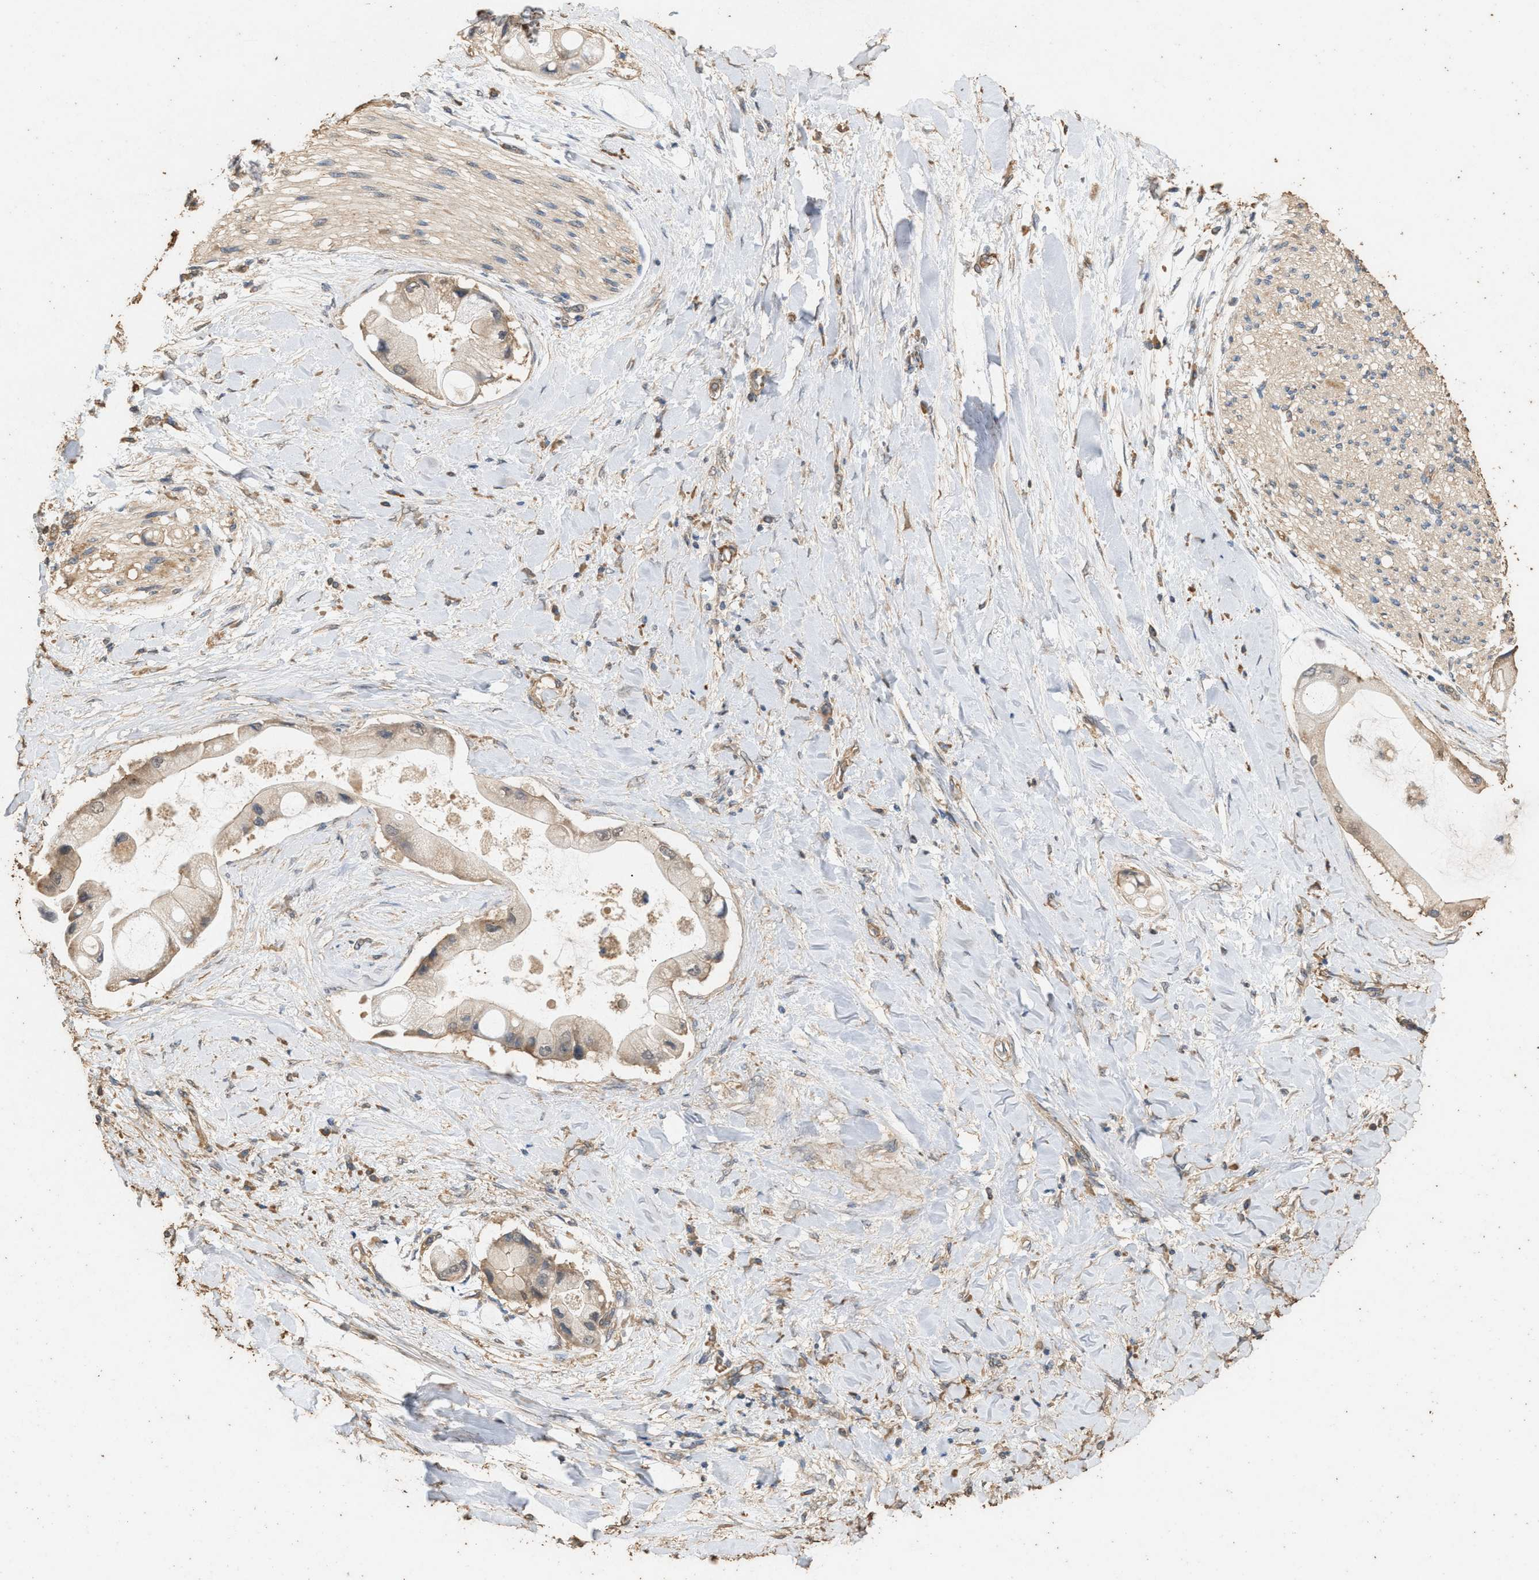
{"staining": {"intensity": "weak", "quantity": ">75%", "location": "cytoplasmic/membranous"}, "tissue": "liver cancer", "cell_type": "Tumor cells", "image_type": "cancer", "snomed": [{"axis": "morphology", "description": "Cholangiocarcinoma"}, {"axis": "topography", "description": "Liver"}], "caption": "High-power microscopy captured an immunohistochemistry (IHC) photomicrograph of liver cholangiocarcinoma, revealing weak cytoplasmic/membranous positivity in approximately >75% of tumor cells.", "gene": "DCAF7", "patient": {"sex": "male", "age": 50}}